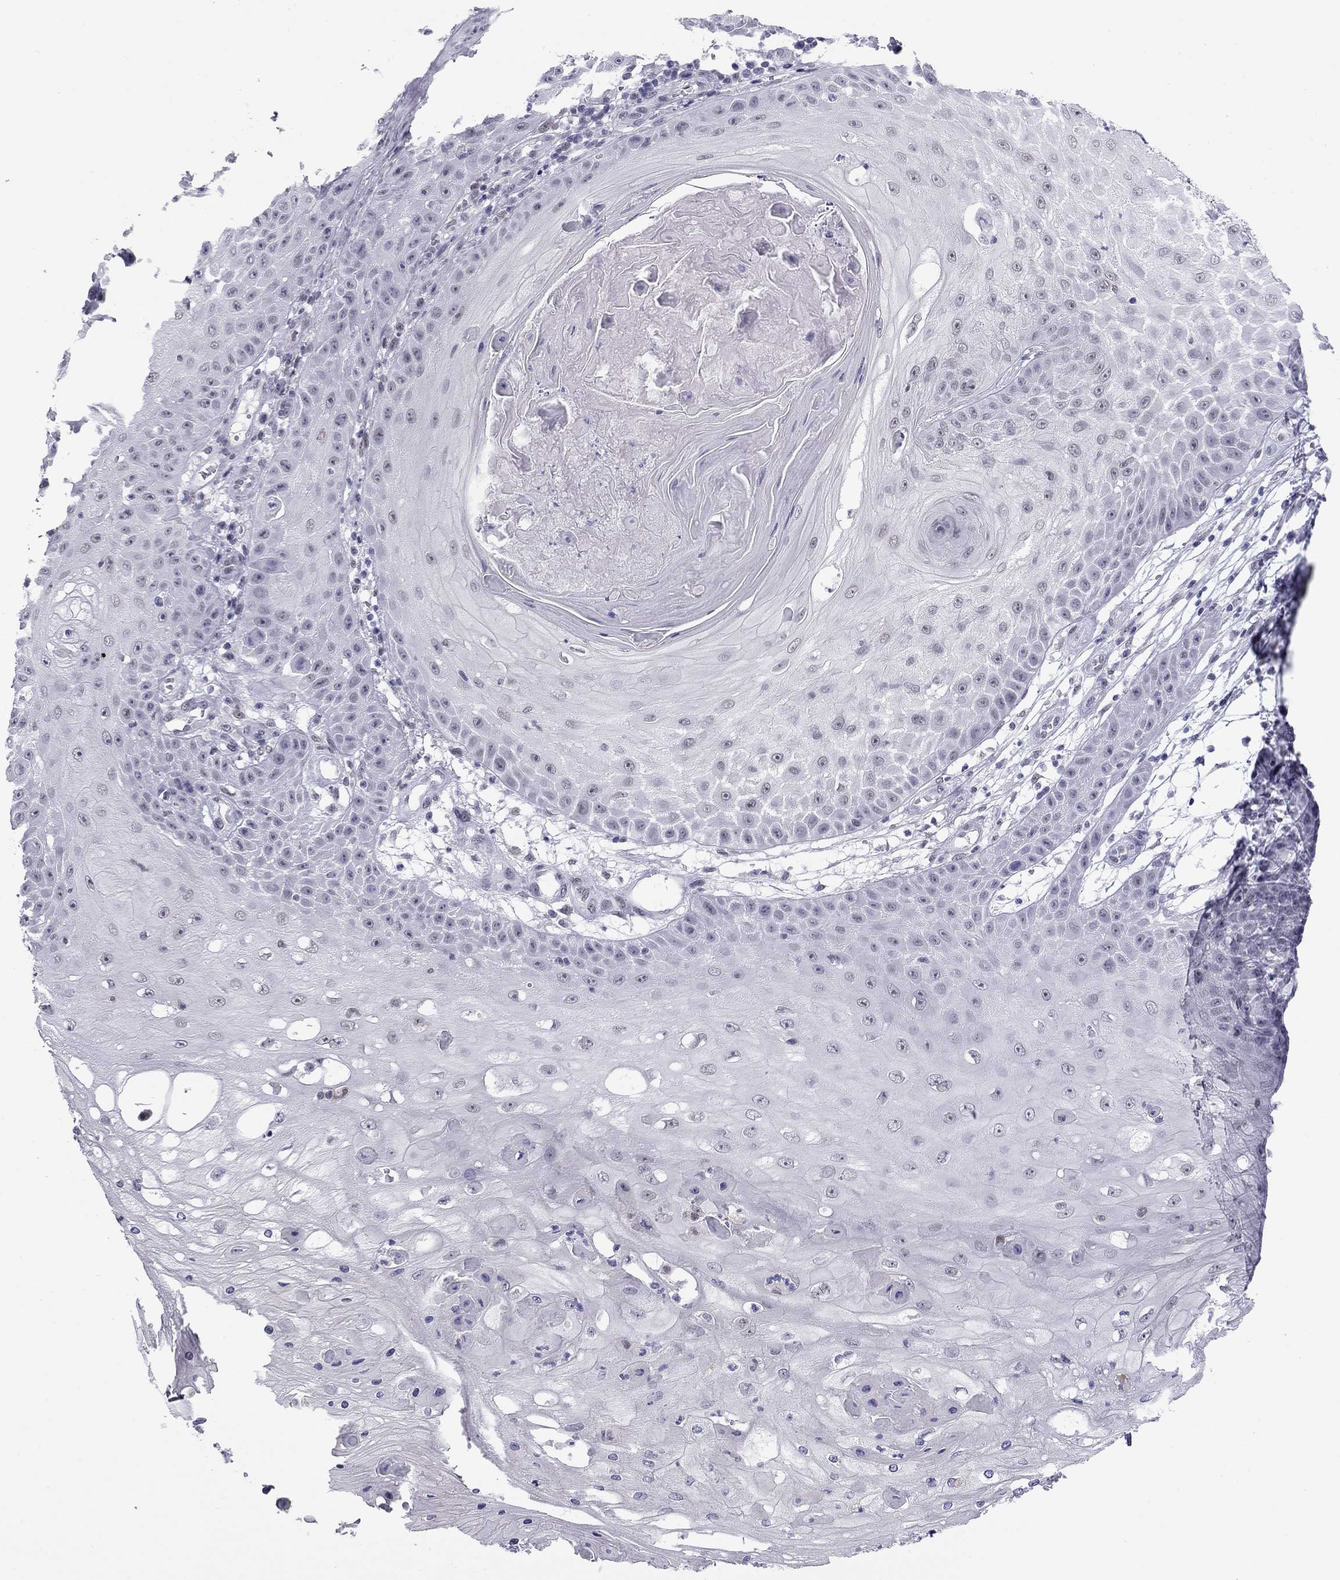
{"staining": {"intensity": "negative", "quantity": "none", "location": "none"}, "tissue": "skin cancer", "cell_type": "Tumor cells", "image_type": "cancer", "snomed": [{"axis": "morphology", "description": "Squamous cell carcinoma, NOS"}, {"axis": "topography", "description": "Skin"}], "caption": "A histopathology image of skin cancer (squamous cell carcinoma) stained for a protein exhibits no brown staining in tumor cells.", "gene": "DOT1L", "patient": {"sex": "male", "age": 70}}